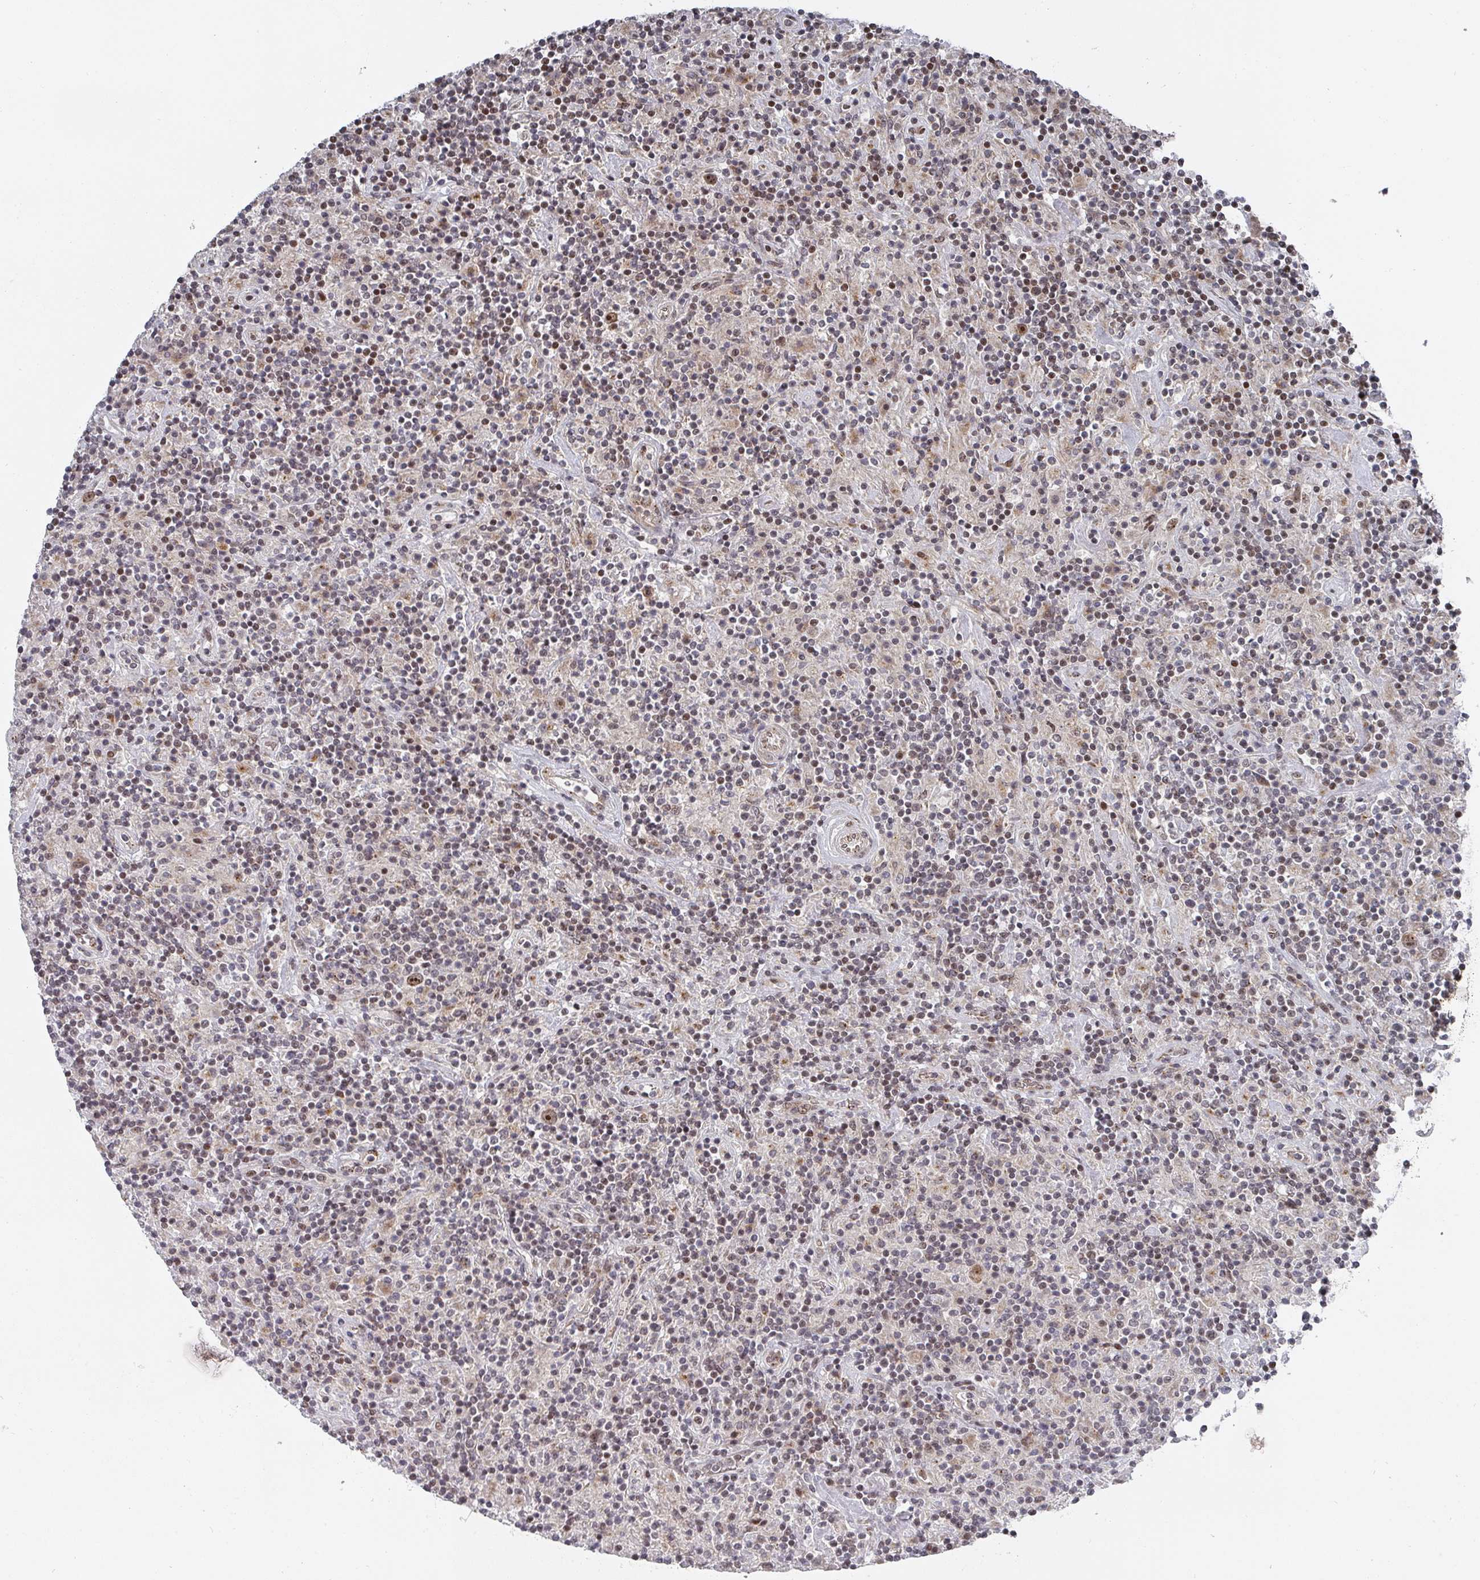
{"staining": {"intensity": "moderate", "quantity": ">75%", "location": "nuclear"}, "tissue": "lymphoma", "cell_type": "Tumor cells", "image_type": "cancer", "snomed": [{"axis": "morphology", "description": "Hodgkin's disease, NOS"}, {"axis": "topography", "description": "Lymph node"}], "caption": "Moderate nuclear expression is identified in about >75% of tumor cells in Hodgkin's disease. Immunohistochemistry (ihc) stains the protein in brown and the nuclei are stained blue.", "gene": "KIF1C", "patient": {"sex": "male", "age": 70}}